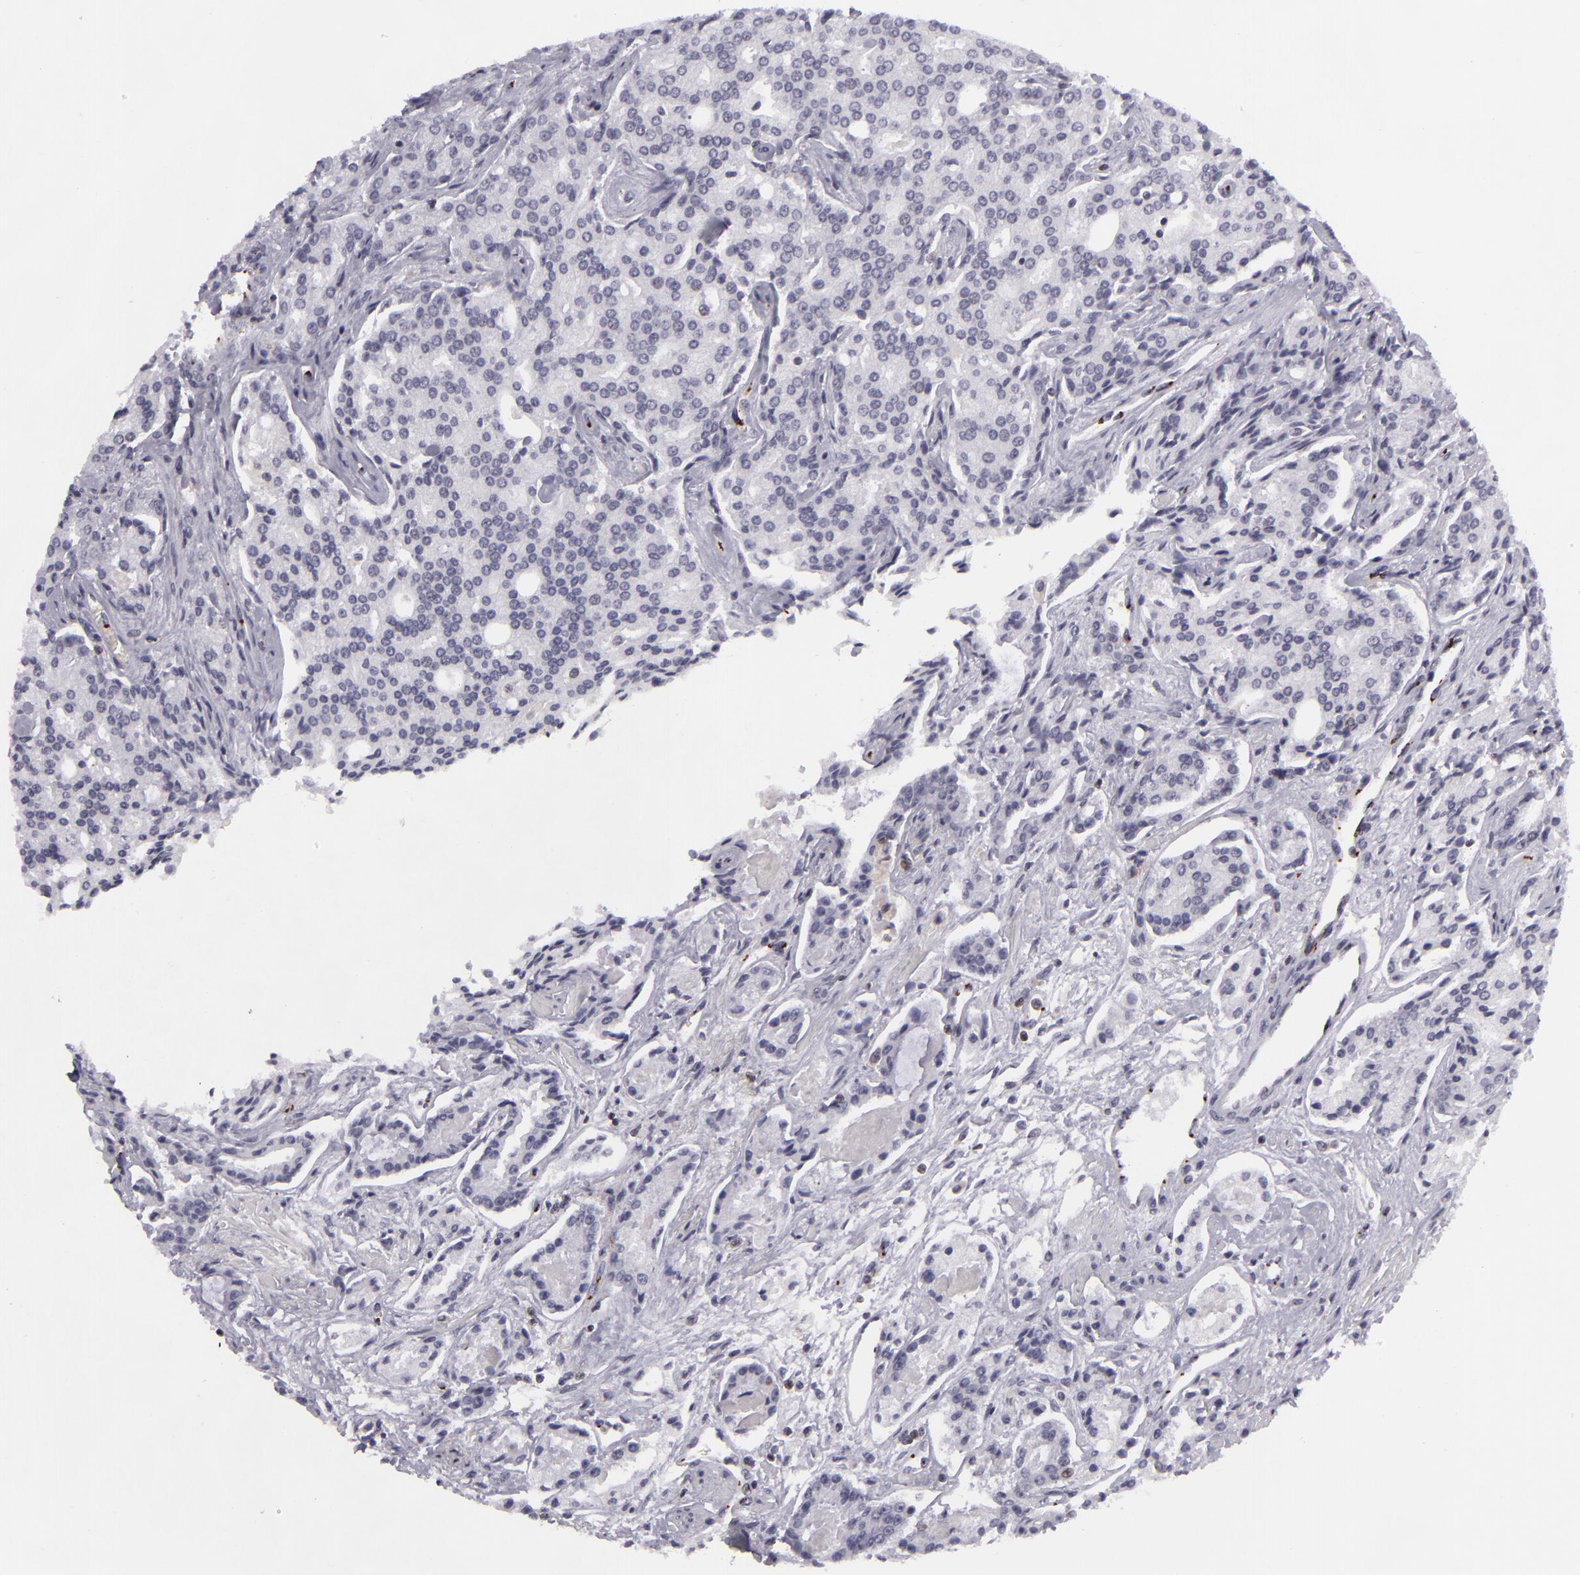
{"staining": {"intensity": "negative", "quantity": "none", "location": "none"}, "tissue": "prostate cancer", "cell_type": "Tumor cells", "image_type": "cancer", "snomed": [{"axis": "morphology", "description": "Adenocarcinoma, Medium grade"}, {"axis": "topography", "description": "Prostate"}], "caption": "A photomicrograph of human prostate cancer (adenocarcinoma (medium-grade)) is negative for staining in tumor cells.", "gene": "KCNAB2", "patient": {"sex": "male", "age": 72}}